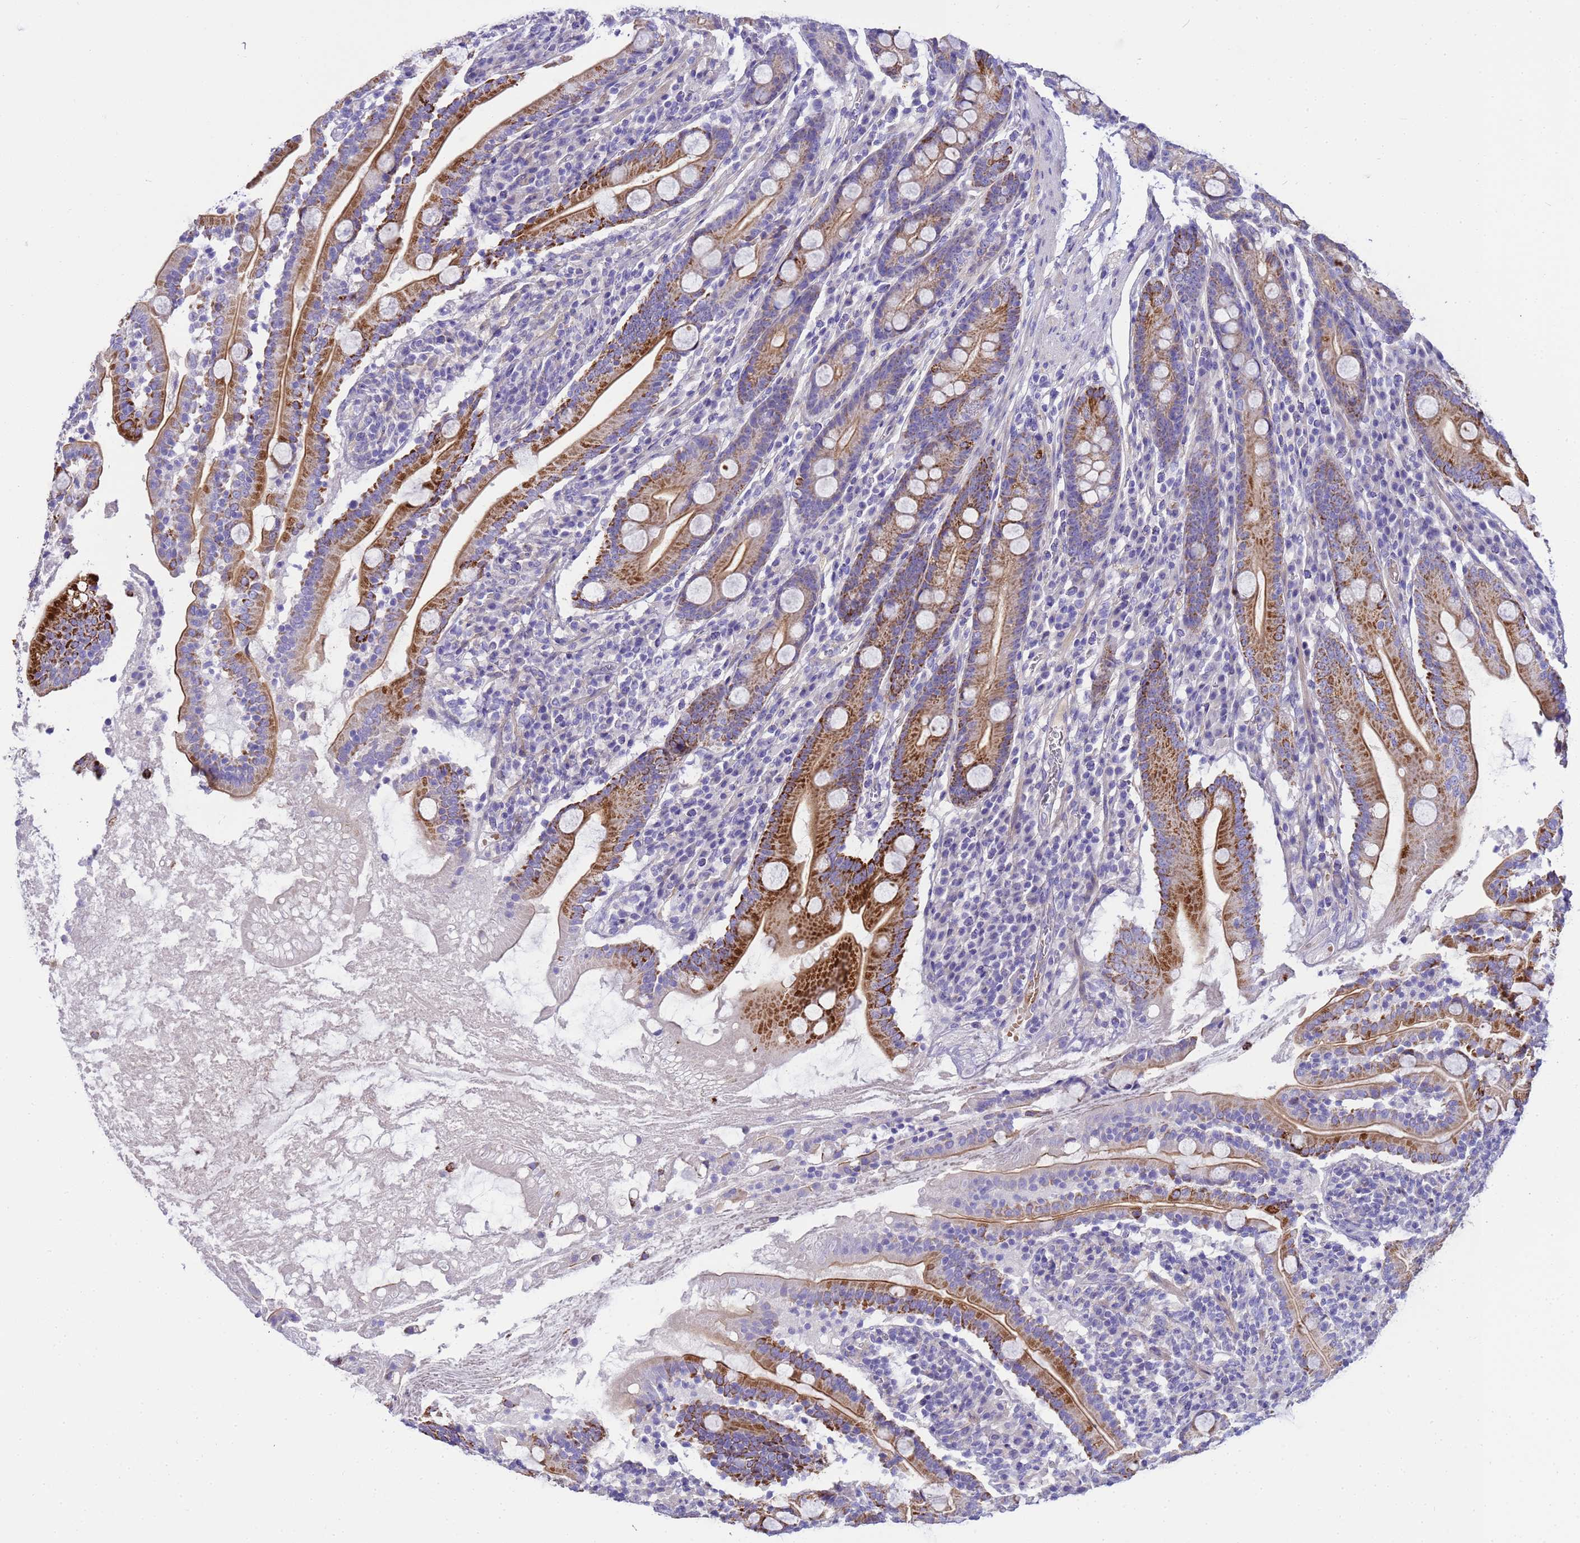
{"staining": {"intensity": "strong", "quantity": "25%-75%", "location": "cytoplasmic/membranous"}, "tissue": "duodenum", "cell_type": "Glandular cells", "image_type": "normal", "snomed": [{"axis": "morphology", "description": "Normal tissue, NOS"}, {"axis": "topography", "description": "Duodenum"}], "caption": "Duodenum was stained to show a protein in brown. There is high levels of strong cytoplasmic/membranous positivity in about 25%-75% of glandular cells.", "gene": "RIPPLY2", "patient": {"sex": "male", "age": 35}}